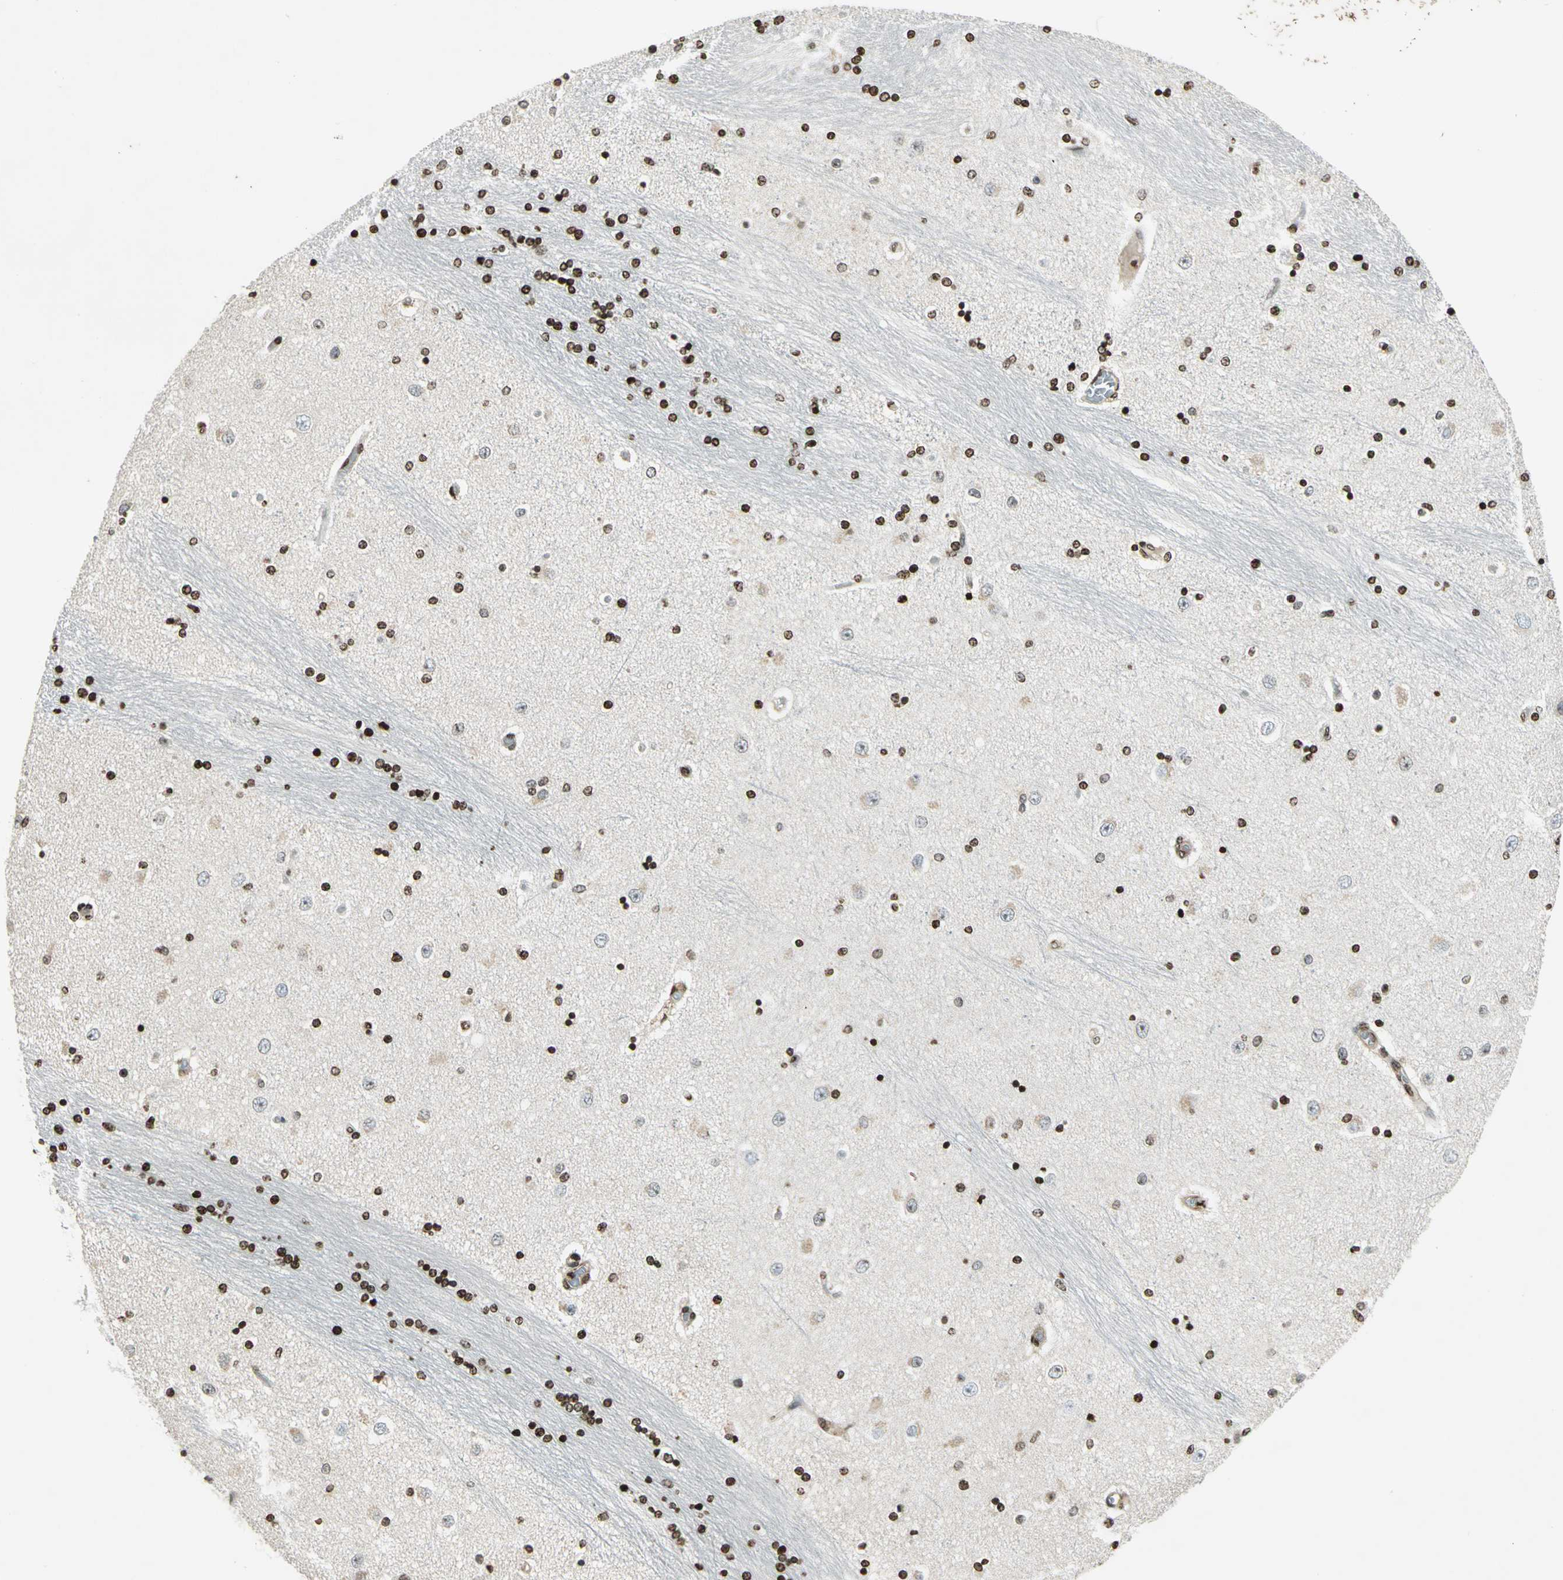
{"staining": {"intensity": "moderate", "quantity": "25%-75%", "location": "cytoplasmic/membranous,nuclear"}, "tissue": "hippocampus", "cell_type": "Glial cells", "image_type": "normal", "snomed": [{"axis": "morphology", "description": "Normal tissue, NOS"}, {"axis": "topography", "description": "Hippocampus"}], "caption": "Brown immunohistochemical staining in normal hippocampus displays moderate cytoplasmic/membranous,nuclear expression in approximately 25%-75% of glial cells.", "gene": "LGALS3", "patient": {"sex": "female", "age": 54}}